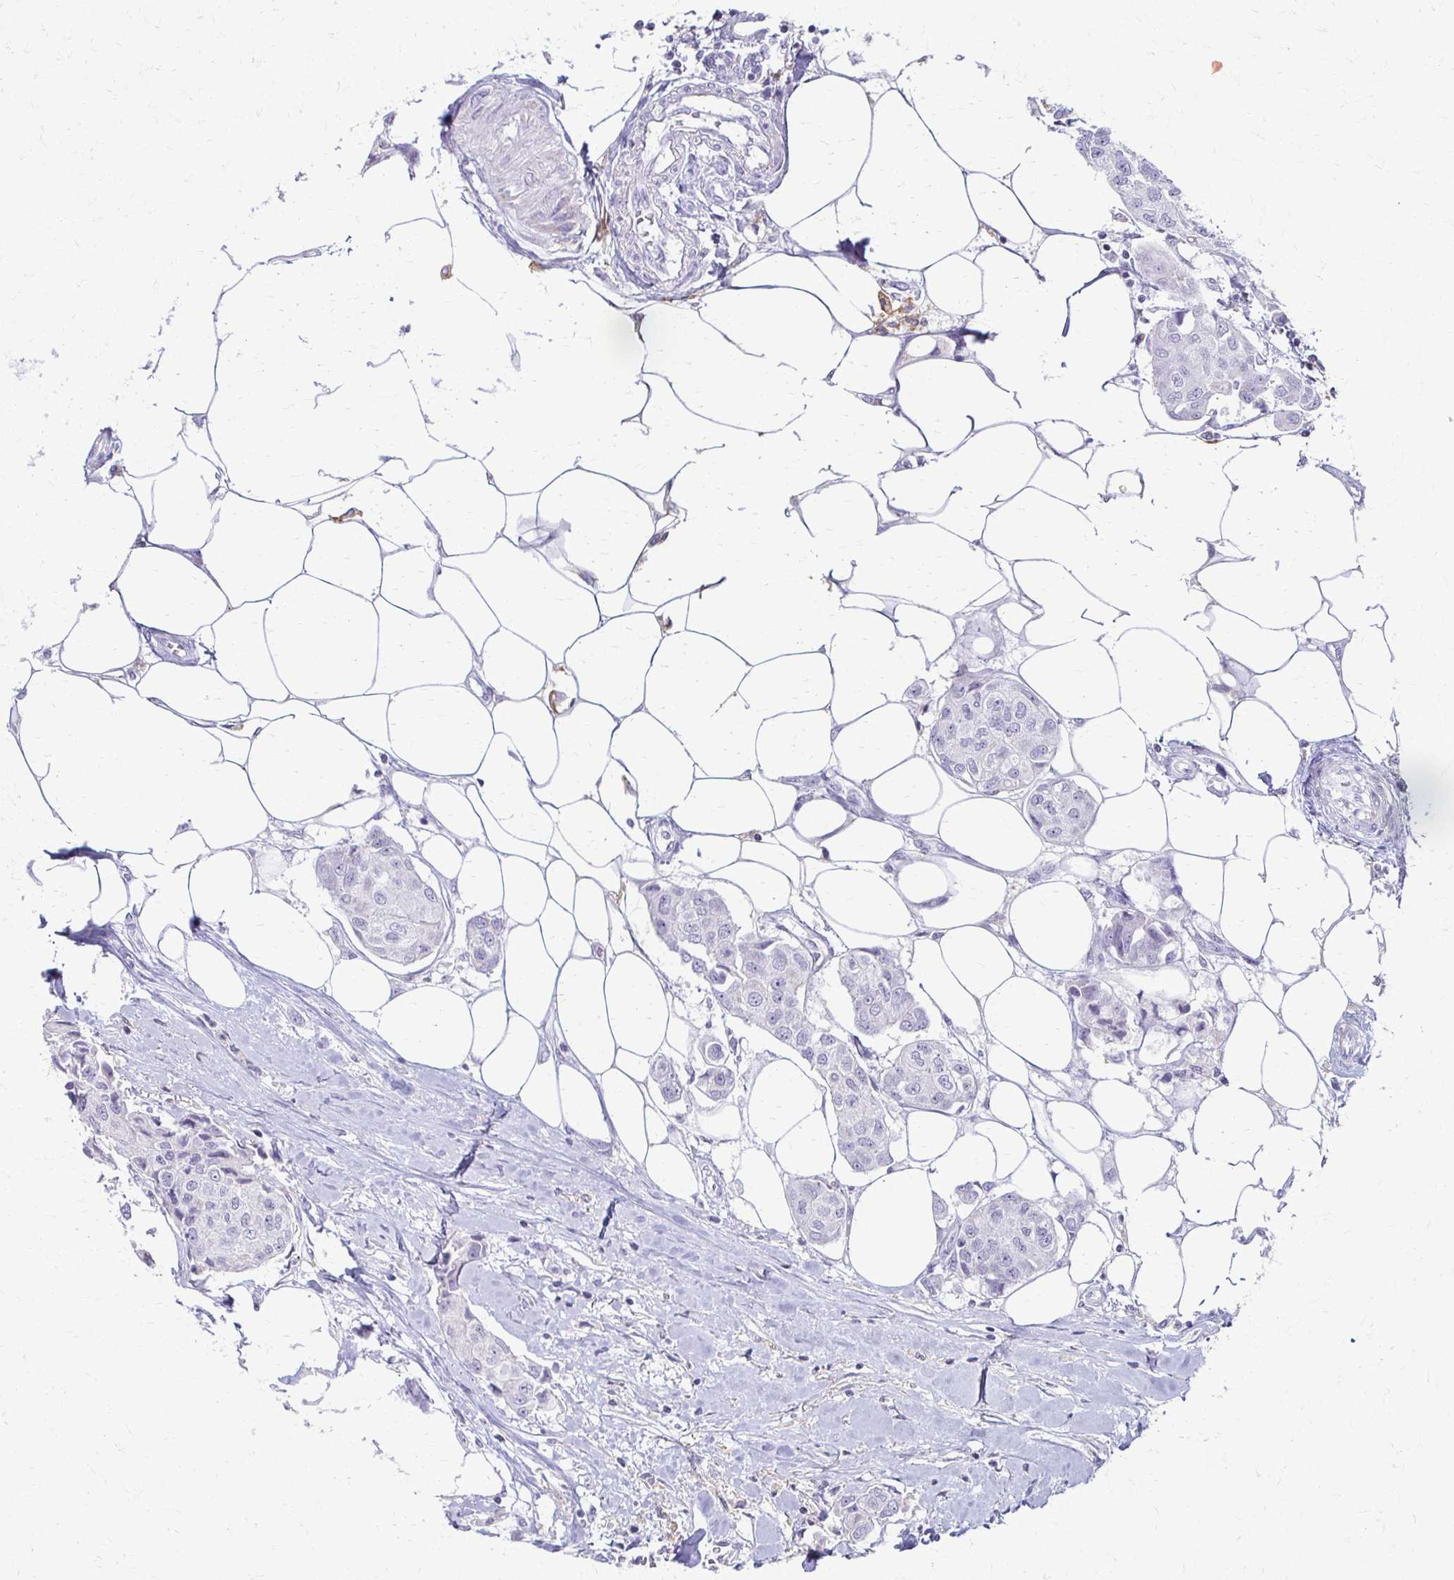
{"staining": {"intensity": "negative", "quantity": "none", "location": "none"}, "tissue": "breast cancer", "cell_type": "Tumor cells", "image_type": "cancer", "snomed": [{"axis": "morphology", "description": "Duct carcinoma"}, {"axis": "topography", "description": "Breast"}, {"axis": "topography", "description": "Lymph node"}], "caption": "This is an immunohistochemistry photomicrograph of infiltrating ductal carcinoma (breast). There is no positivity in tumor cells.", "gene": "FCGR2B", "patient": {"sex": "female", "age": 80}}